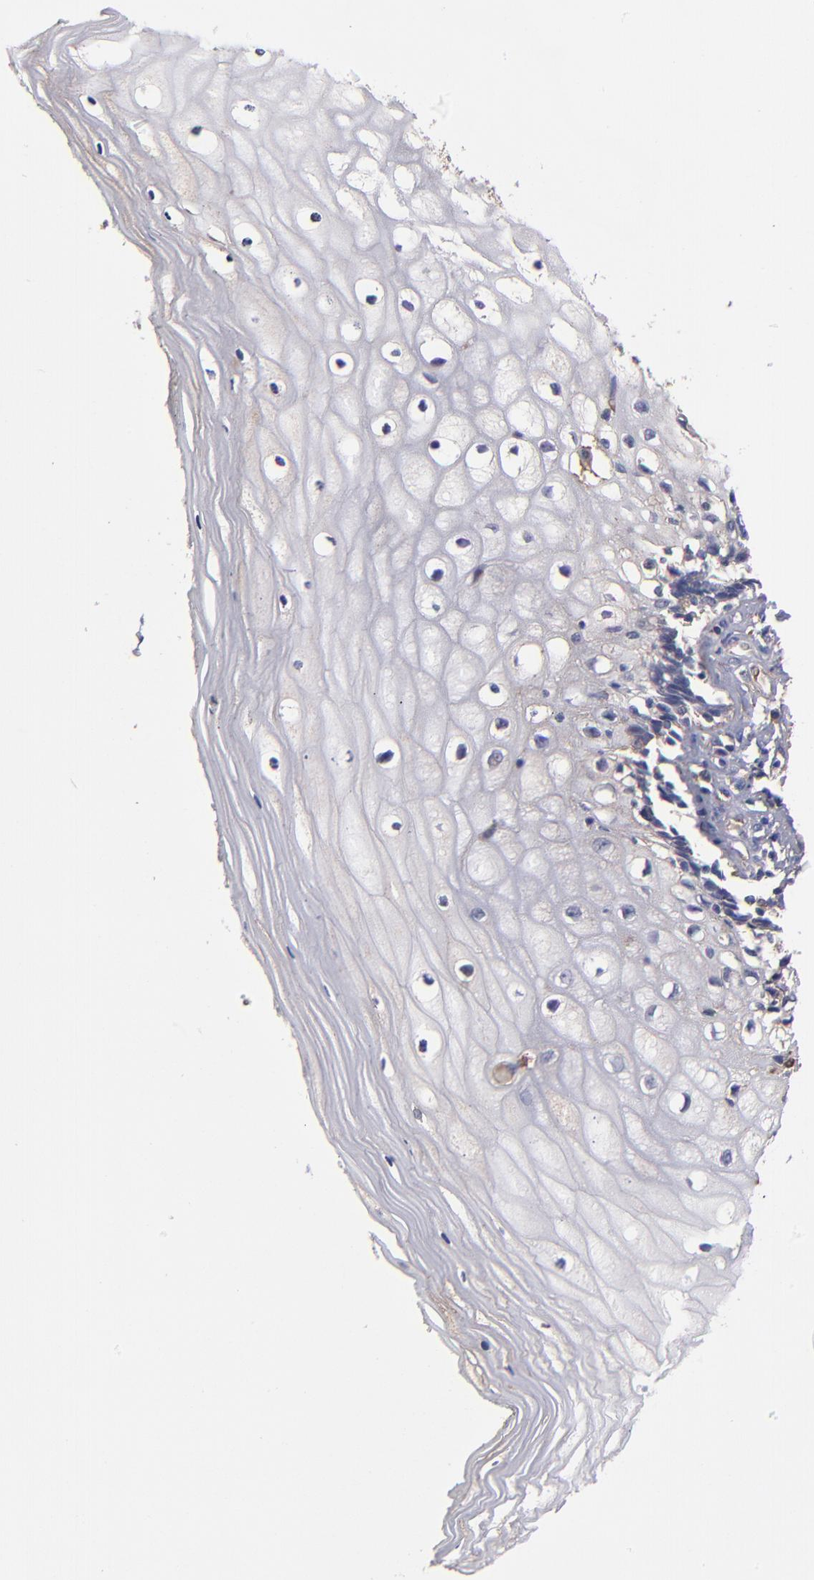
{"staining": {"intensity": "negative", "quantity": "none", "location": "none"}, "tissue": "vagina", "cell_type": "Squamous epithelial cells", "image_type": "normal", "snomed": [{"axis": "morphology", "description": "Normal tissue, NOS"}, {"axis": "topography", "description": "Vagina"}], "caption": "DAB immunohistochemical staining of benign human vagina demonstrates no significant expression in squamous epithelial cells. (DAB (3,3'-diaminobenzidine) immunohistochemistry visualized using brightfield microscopy, high magnification).", "gene": "MVP", "patient": {"sex": "female", "age": 46}}